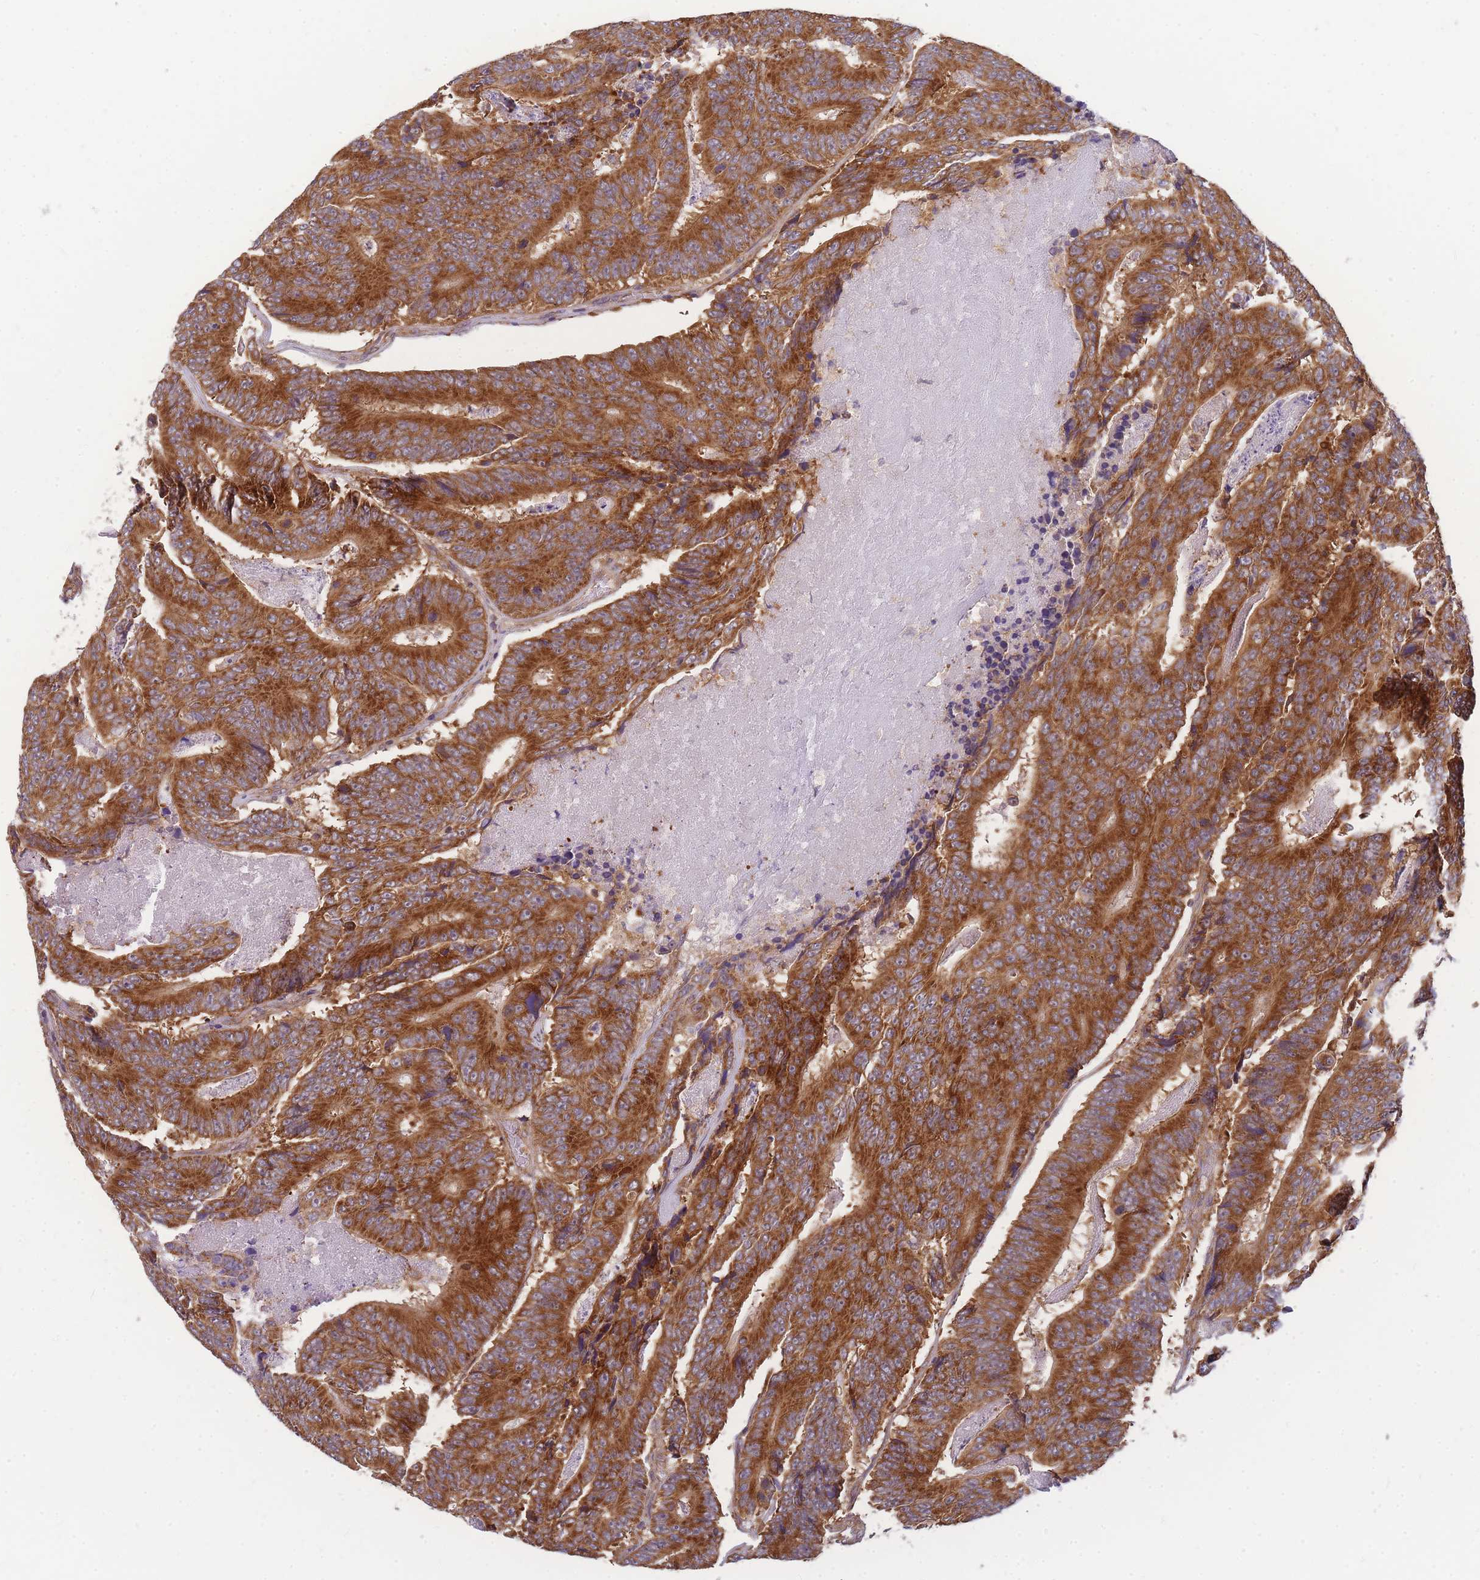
{"staining": {"intensity": "strong", "quantity": ">75%", "location": "cytoplasmic/membranous"}, "tissue": "colorectal cancer", "cell_type": "Tumor cells", "image_type": "cancer", "snomed": [{"axis": "morphology", "description": "Adenocarcinoma, NOS"}, {"axis": "topography", "description": "Colon"}], "caption": "Tumor cells reveal high levels of strong cytoplasmic/membranous positivity in approximately >75% of cells in human adenocarcinoma (colorectal). (DAB IHC, brown staining for protein, blue staining for nuclei).", "gene": "MRPL23", "patient": {"sex": "male", "age": 83}}